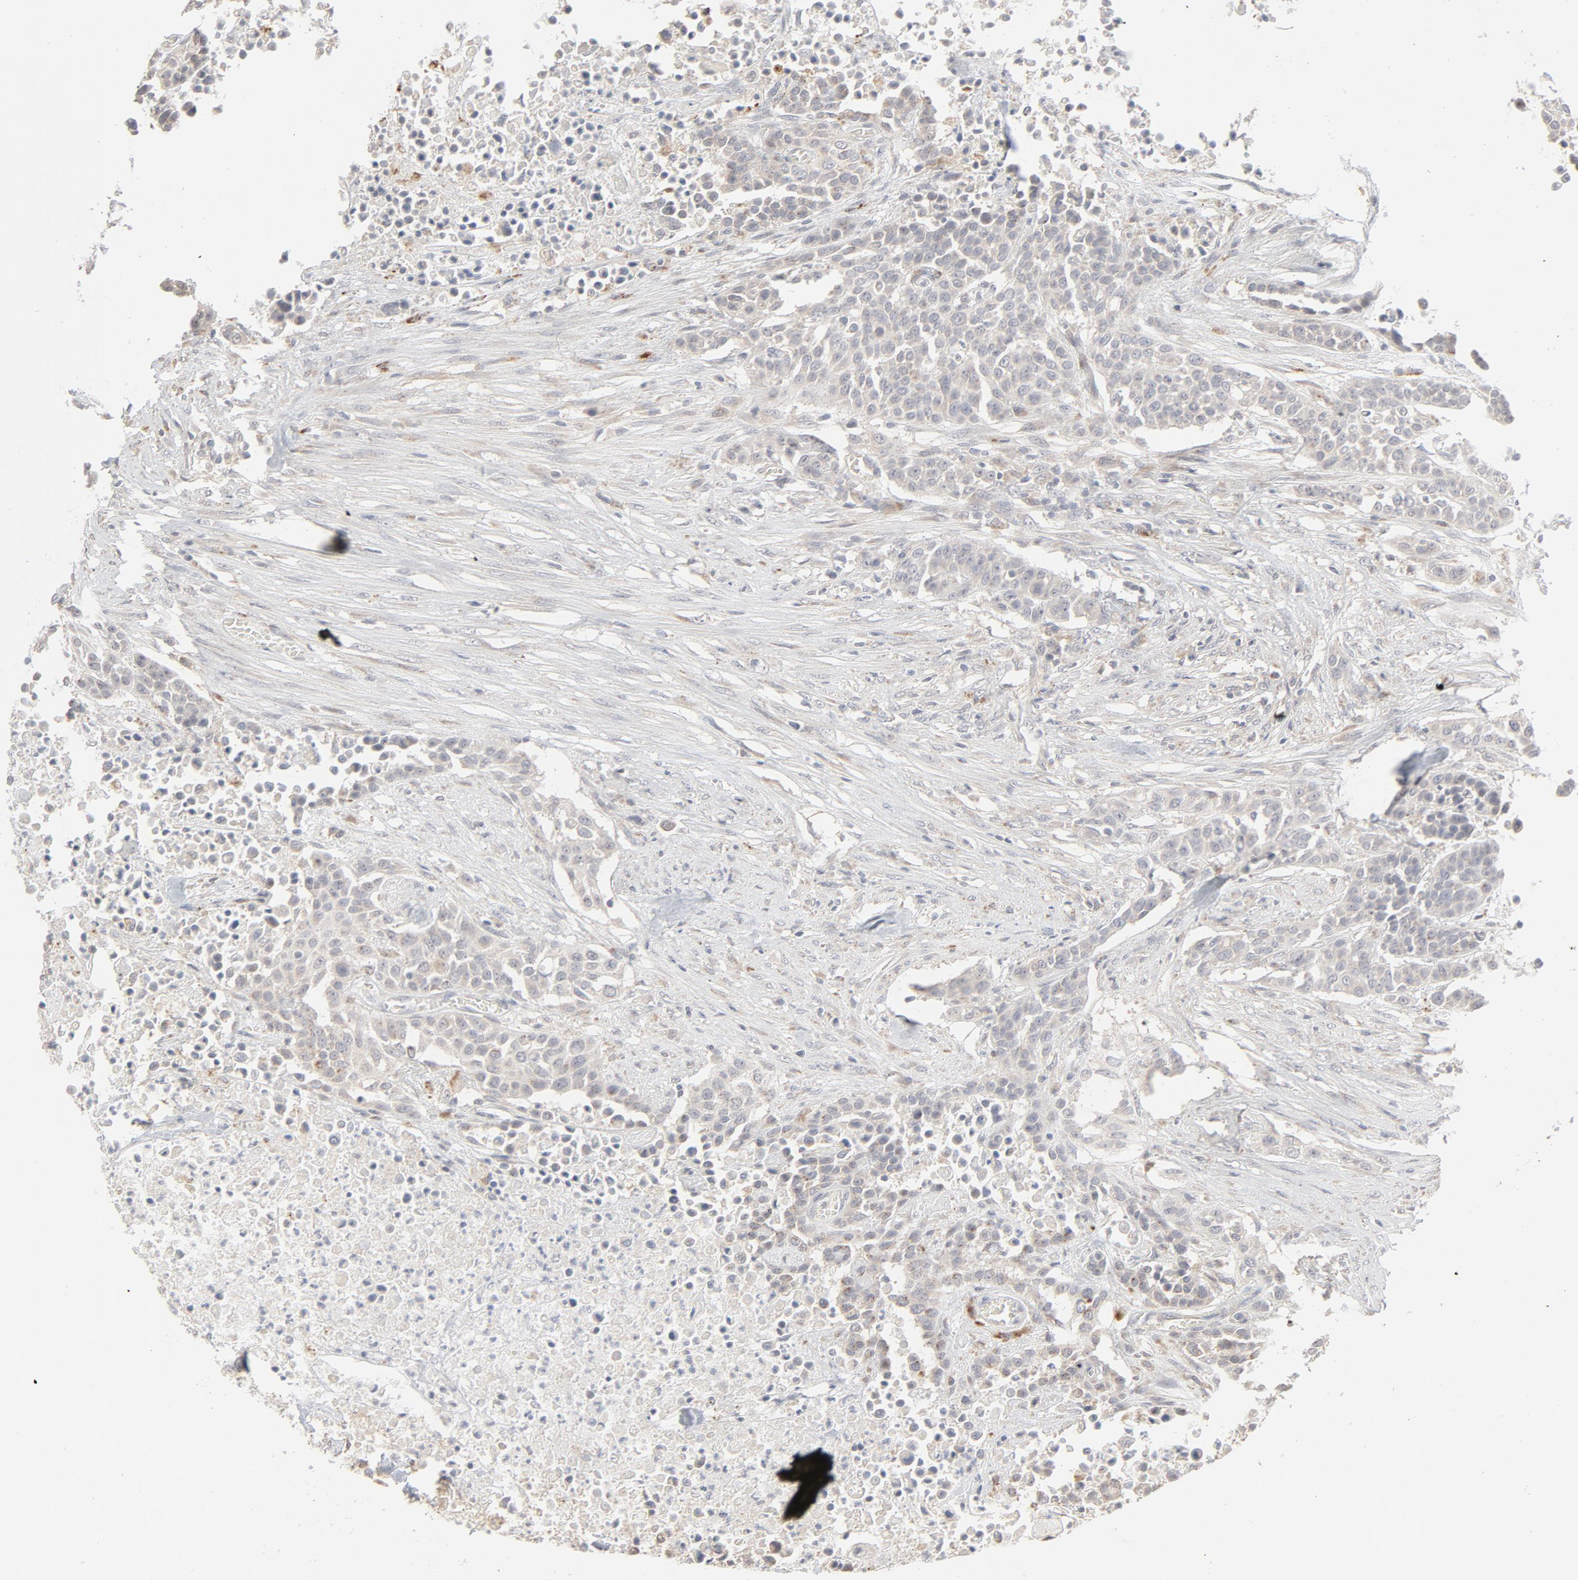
{"staining": {"intensity": "negative", "quantity": "none", "location": "none"}, "tissue": "urothelial cancer", "cell_type": "Tumor cells", "image_type": "cancer", "snomed": [{"axis": "morphology", "description": "Urothelial carcinoma, High grade"}, {"axis": "topography", "description": "Urinary bladder"}], "caption": "The micrograph reveals no significant positivity in tumor cells of urothelial cancer. (DAB IHC visualized using brightfield microscopy, high magnification).", "gene": "POMT2", "patient": {"sex": "male", "age": 74}}